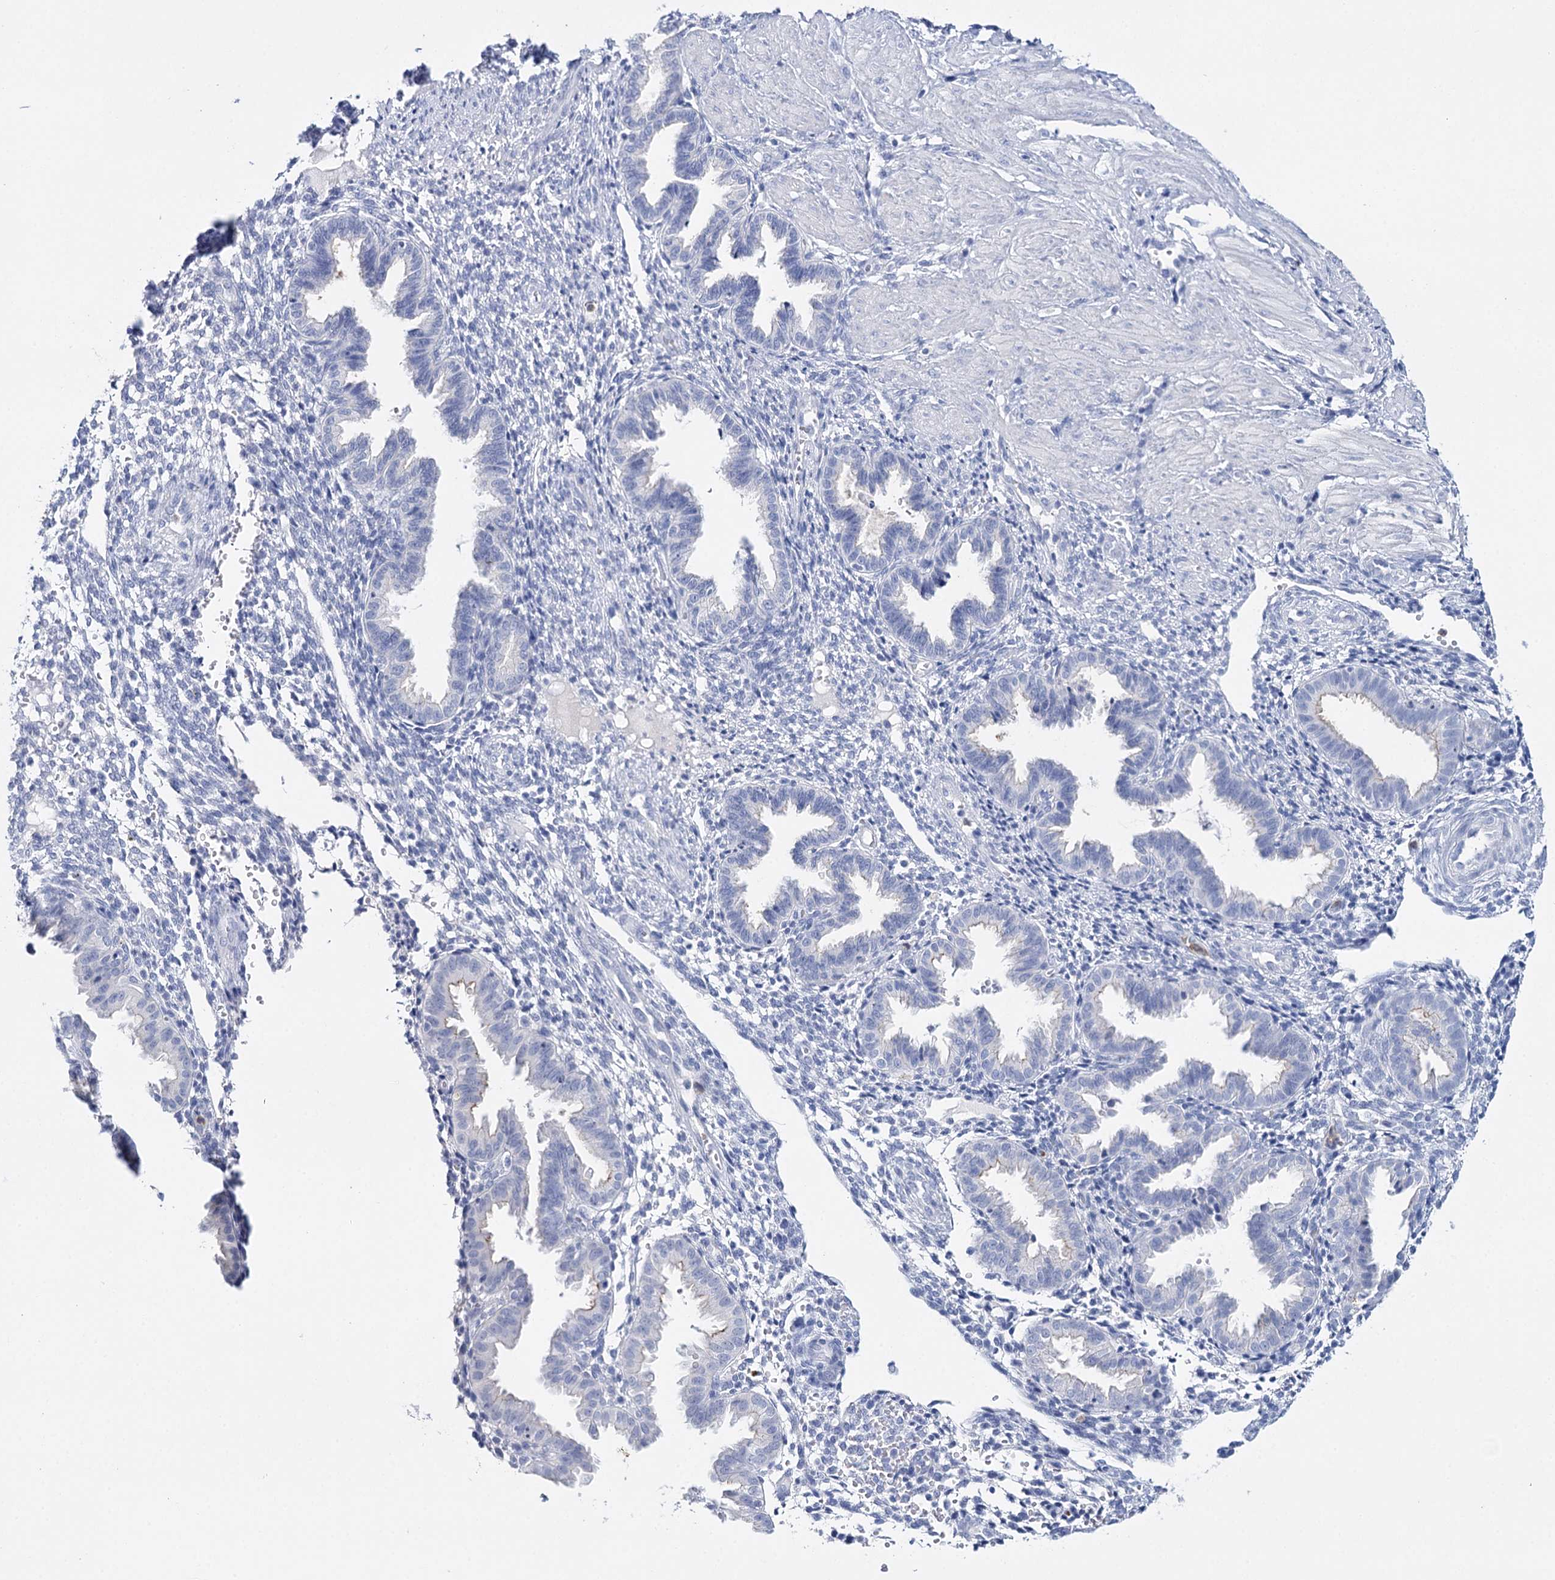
{"staining": {"intensity": "negative", "quantity": "none", "location": "none"}, "tissue": "endometrium", "cell_type": "Cells in endometrial stroma", "image_type": "normal", "snomed": [{"axis": "morphology", "description": "Normal tissue, NOS"}, {"axis": "topography", "description": "Endometrium"}], "caption": "Immunohistochemistry histopathology image of normal endometrium: endometrium stained with DAB (3,3'-diaminobenzidine) displays no significant protein expression in cells in endometrial stroma.", "gene": "CEACAM8", "patient": {"sex": "female", "age": 33}}